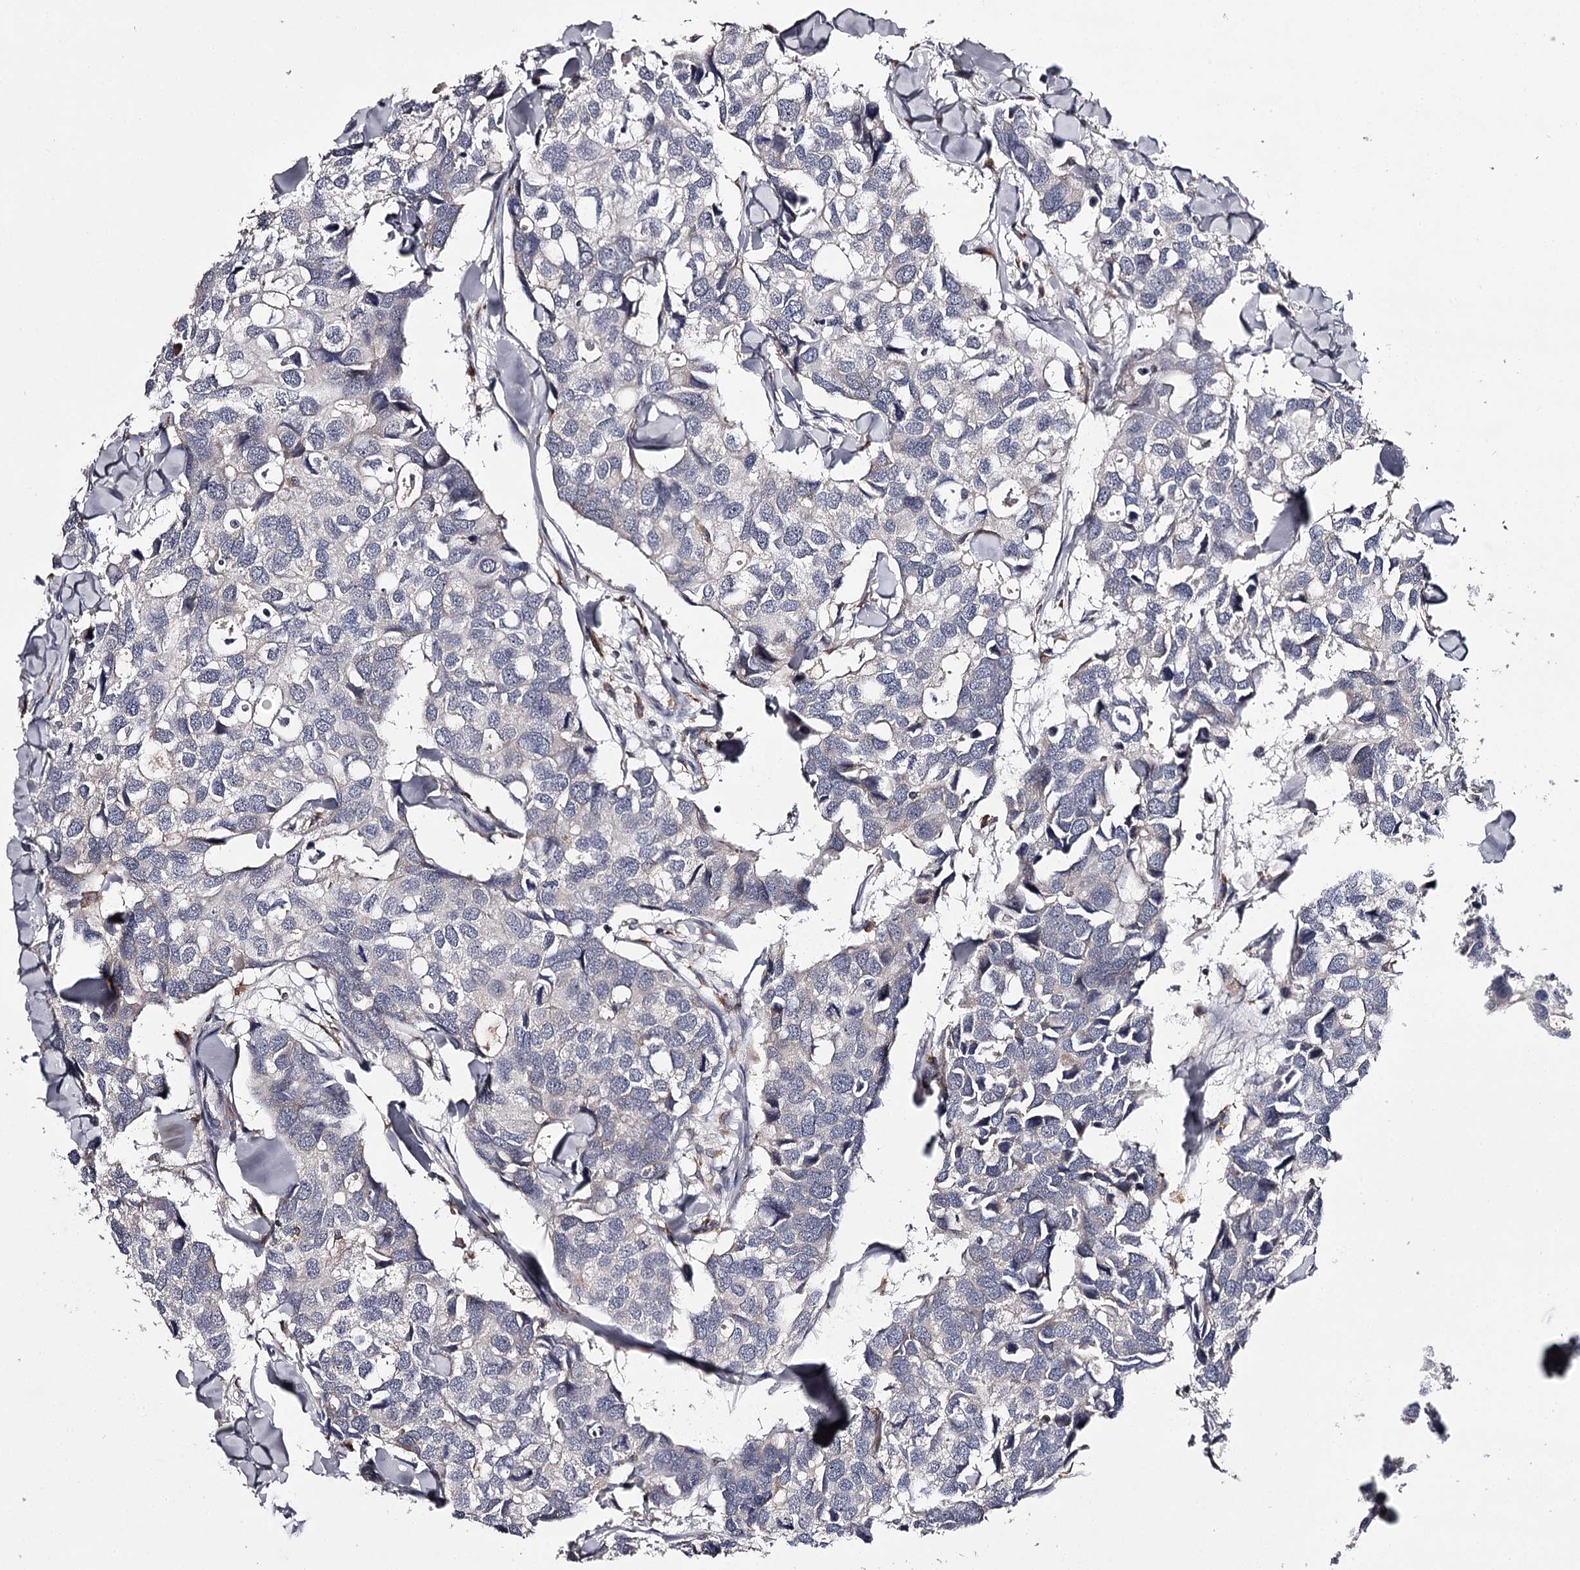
{"staining": {"intensity": "negative", "quantity": "none", "location": "none"}, "tissue": "breast cancer", "cell_type": "Tumor cells", "image_type": "cancer", "snomed": [{"axis": "morphology", "description": "Duct carcinoma"}, {"axis": "topography", "description": "Breast"}], "caption": "DAB immunohistochemical staining of invasive ductal carcinoma (breast) demonstrates no significant expression in tumor cells.", "gene": "RASSF6", "patient": {"sex": "female", "age": 83}}